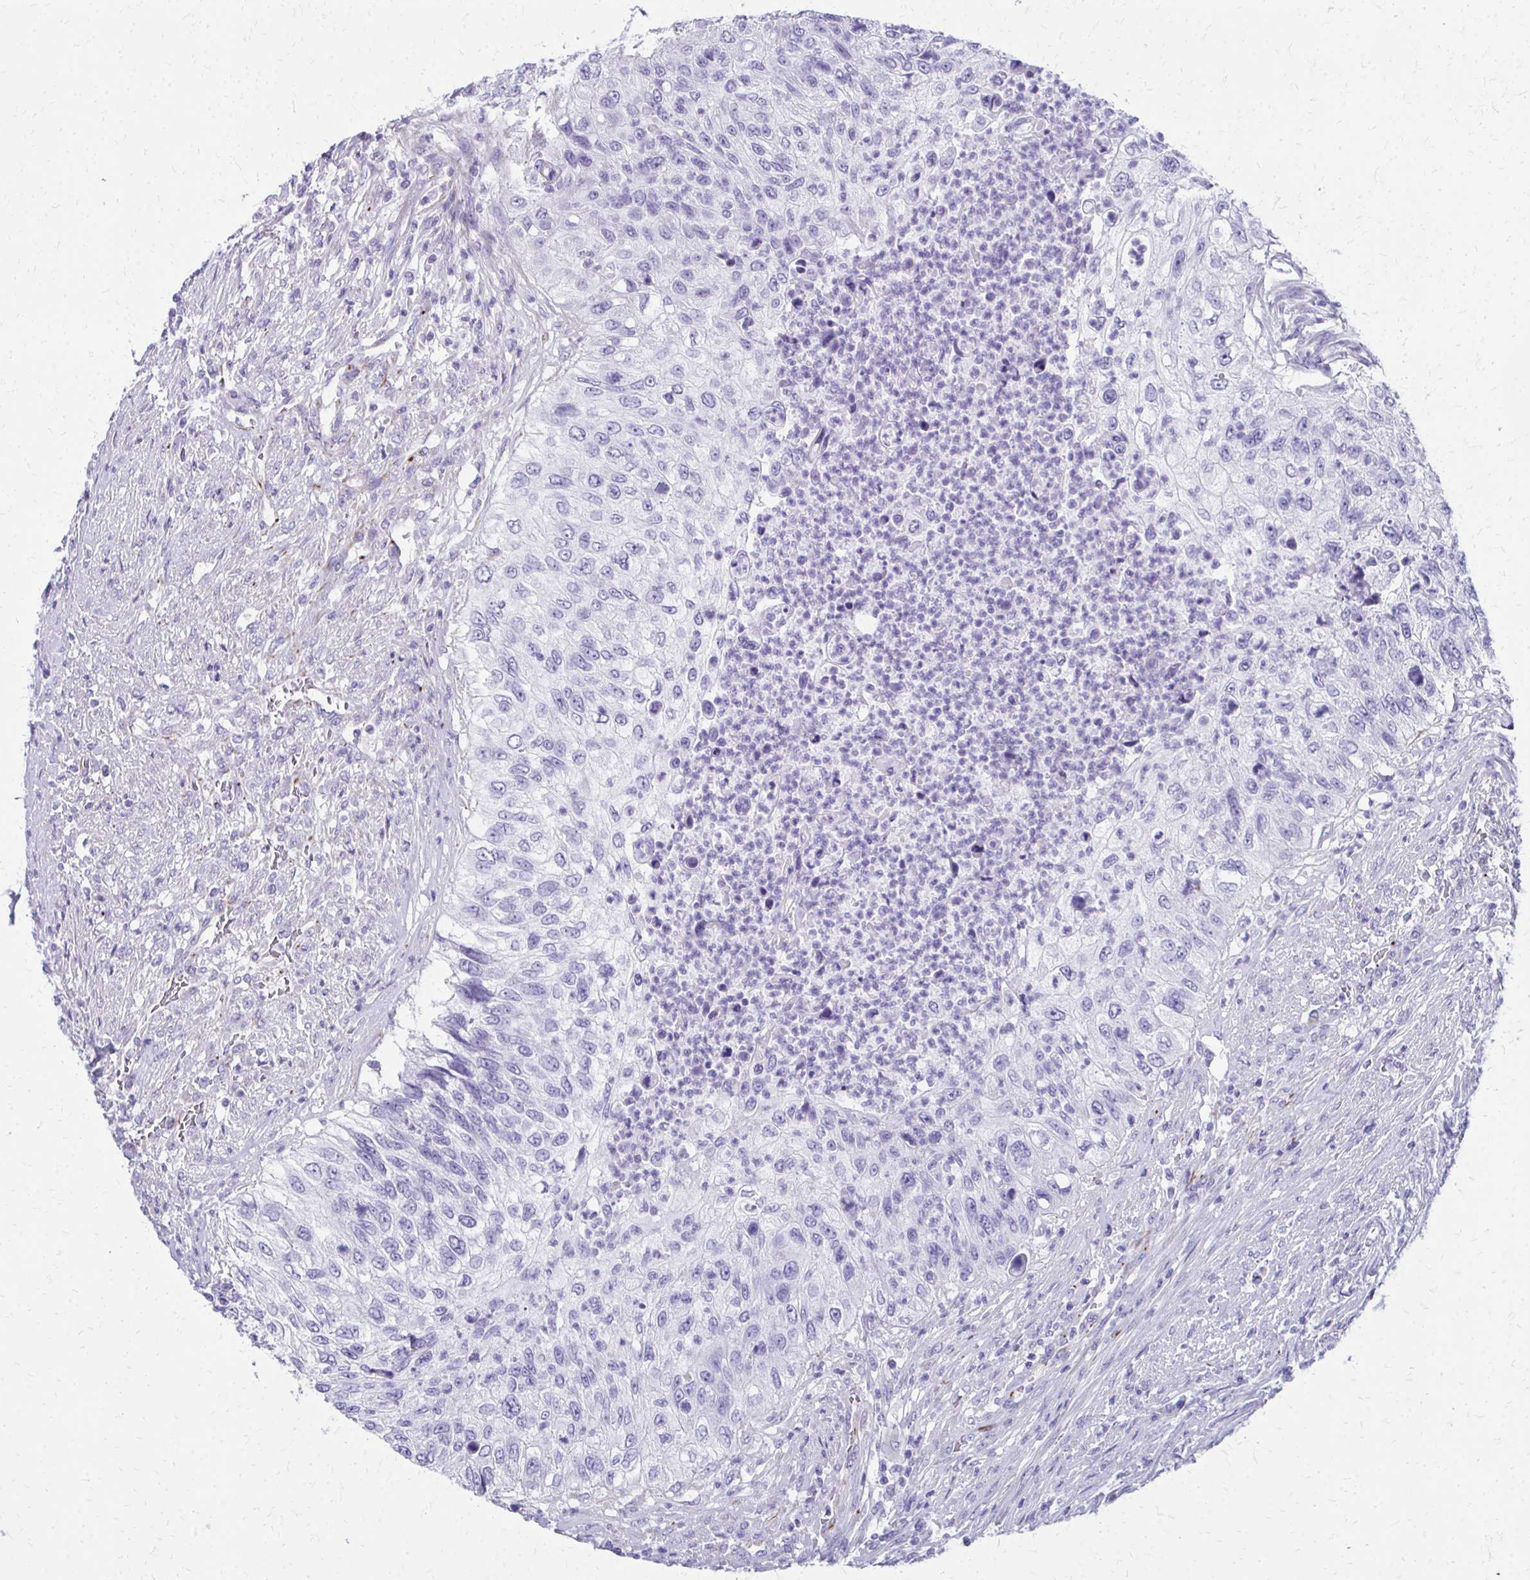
{"staining": {"intensity": "negative", "quantity": "none", "location": "none"}, "tissue": "urothelial cancer", "cell_type": "Tumor cells", "image_type": "cancer", "snomed": [{"axis": "morphology", "description": "Urothelial carcinoma, High grade"}, {"axis": "topography", "description": "Urinary bladder"}], "caption": "Urothelial carcinoma (high-grade) stained for a protein using IHC shows no positivity tumor cells.", "gene": "TRIM6", "patient": {"sex": "female", "age": 60}}